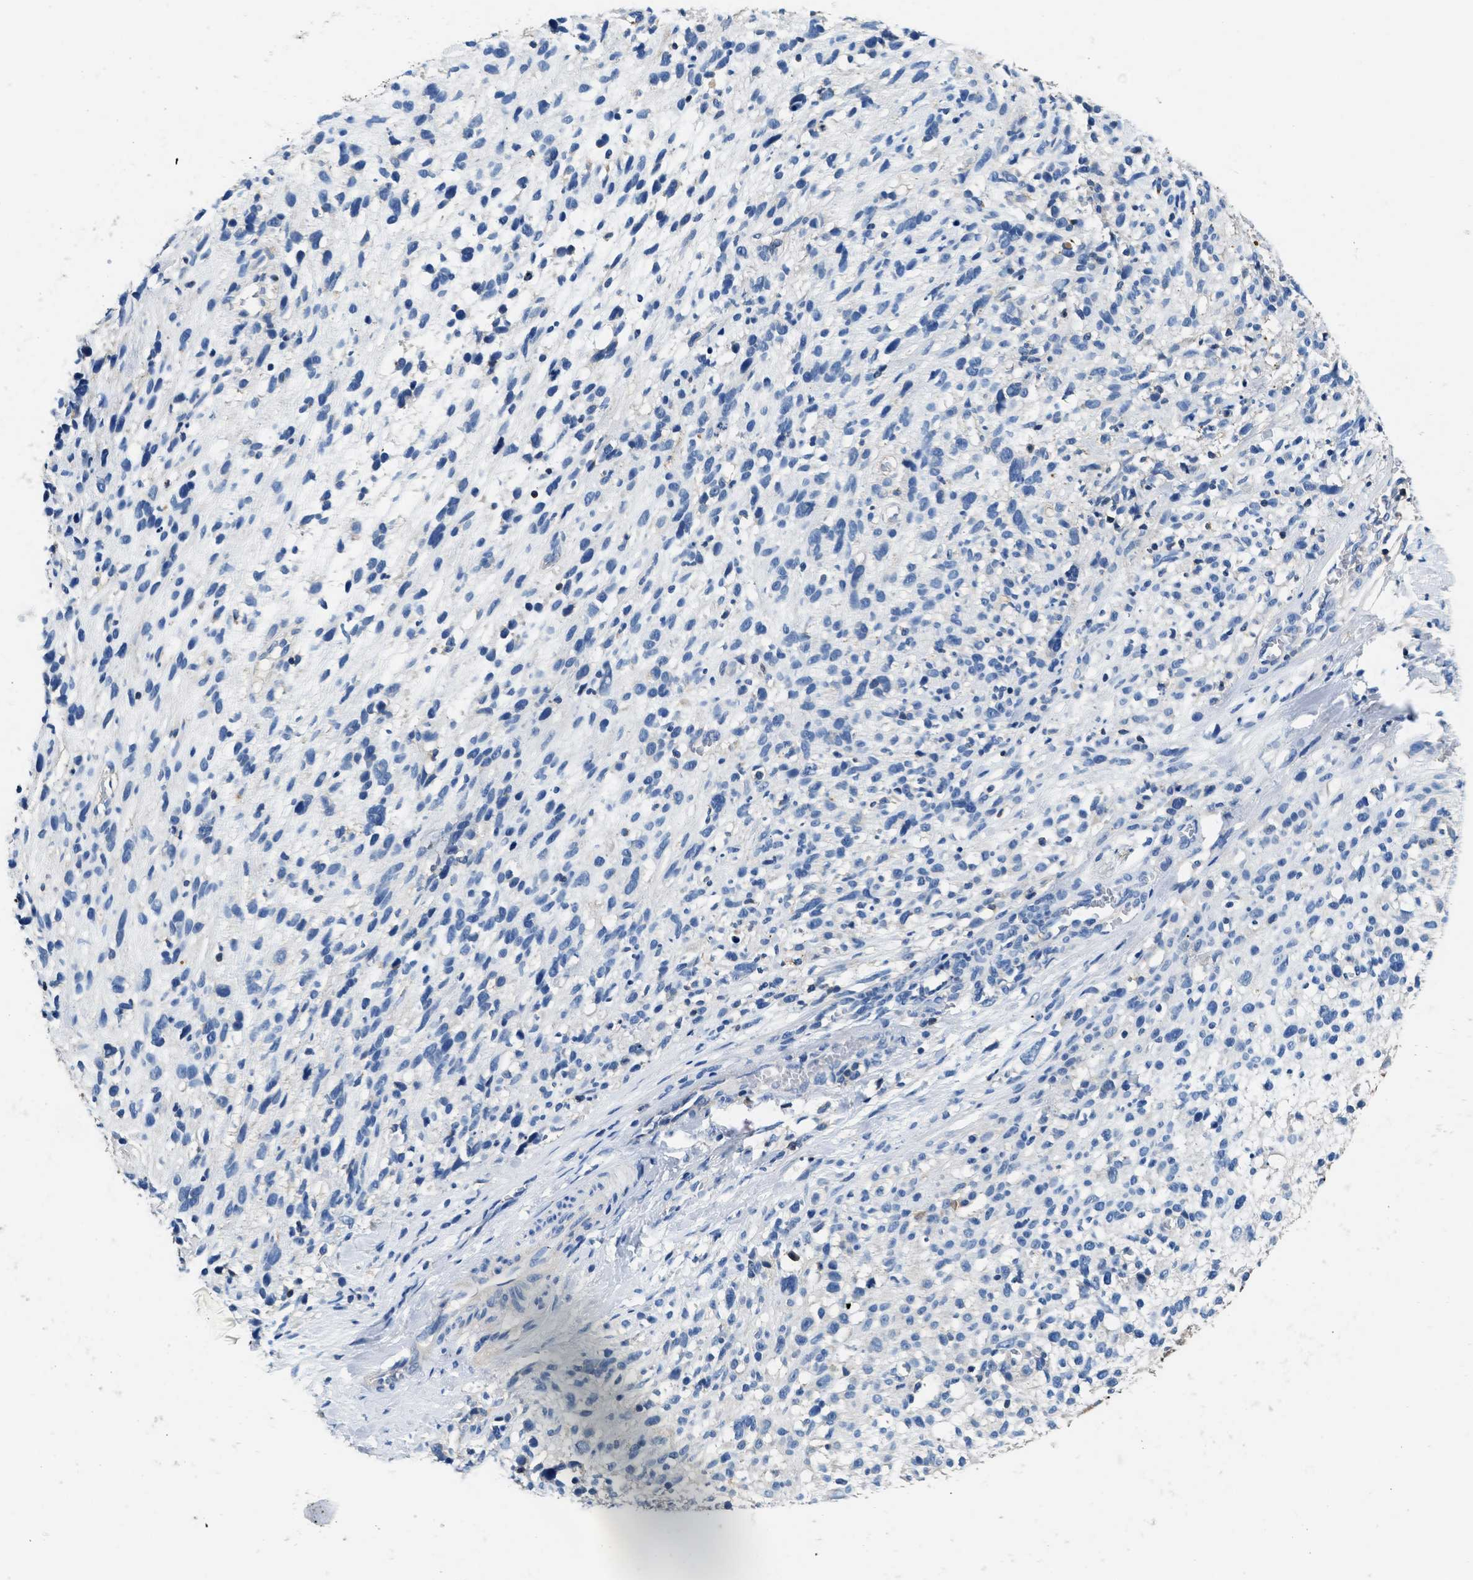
{"staining": {"intensity": "negative", "quantity": "none", "location": "none"}, "tissue": "melanoma", "cell_type": "Tumor cells", "image_type": "cancer", "snomed": [{"axis": "morphology", "description": "Malignant melanoma, NOS"}, {"axis": "topography", "description": "Skin"}], "caption": "A micrograph of malignant melanoma stained for a protein exhibits no brown staining in tumor cells. Nuclei are stained in blue.", "gene": "KCNQ4", "patient": {"sex": "female", "age": 55}}